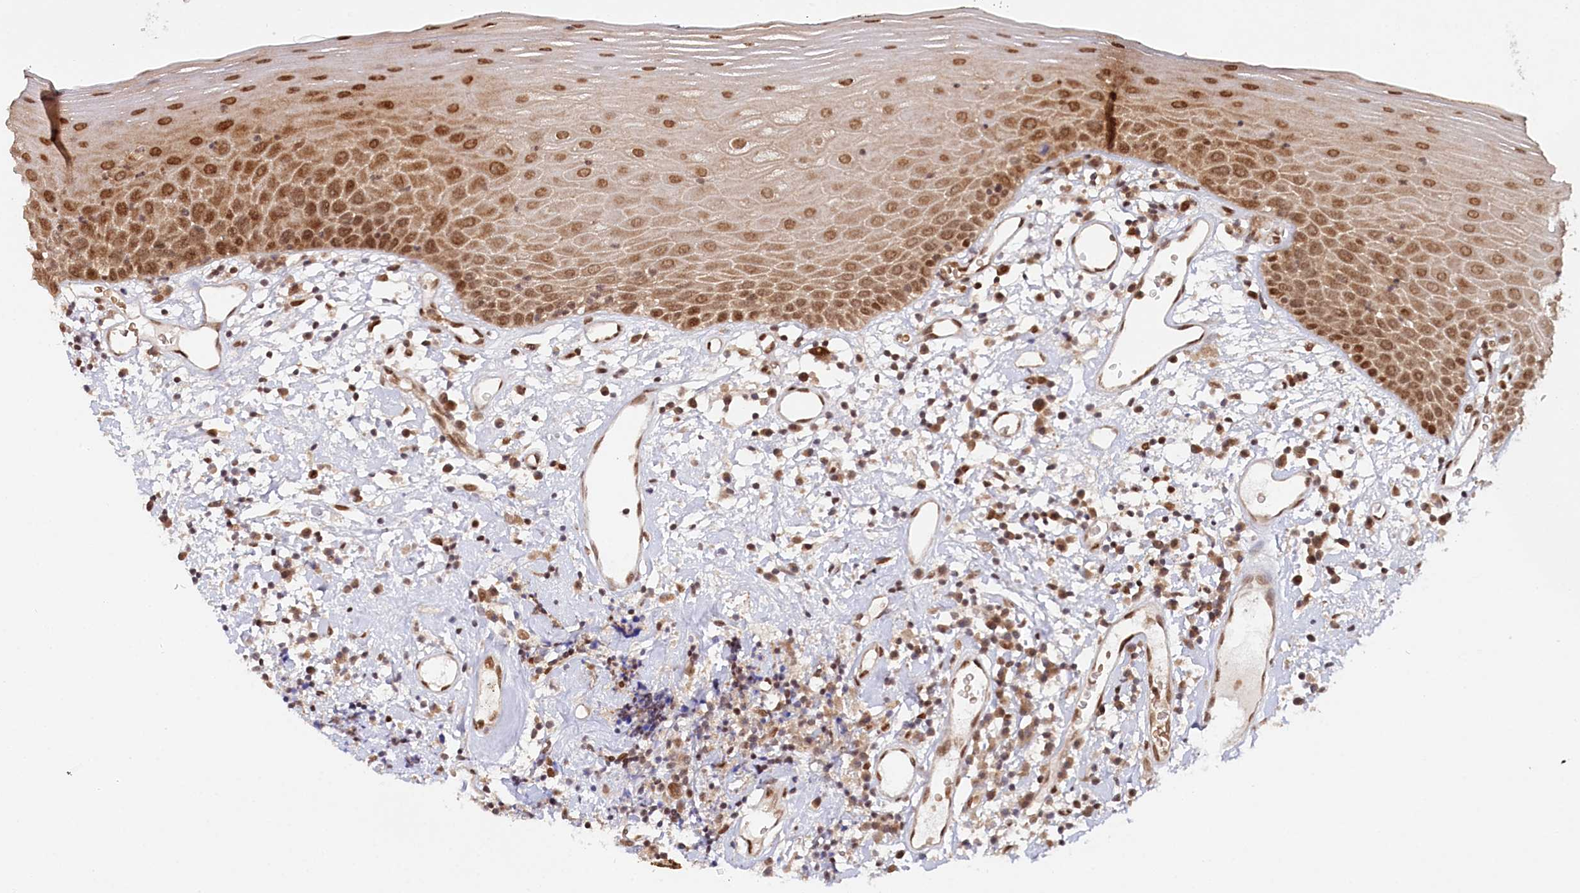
{"staining": {"intensity": "moderate", "quantity": ">75%", "location": "cytoplasmic/membranous,nuclear"}, "tissue": "oral mucosa", "cell_type": "Squamous epithelial cells", "image_type": "normal", "snomed": [{"axis": "morphology", "description": "Normal tissue, NOS"}, {"axis": "topography", "description": "Oral tissue"}], "caption": "The photomicrograph shows a brown stain indicating the presence of a protein in the cytoplasmic/membranous,nuclear of squamous epithelial cells in oral mucosa. The staining was performed using DAB (3,3'-diaminobenzidine) to visualize the protein expression in brown, while the nuclei were stained in blue with hematoxylin (Magnification: 20x).", "gene": "CCDC65", "patient": {"sex": "male", "age": 74}}